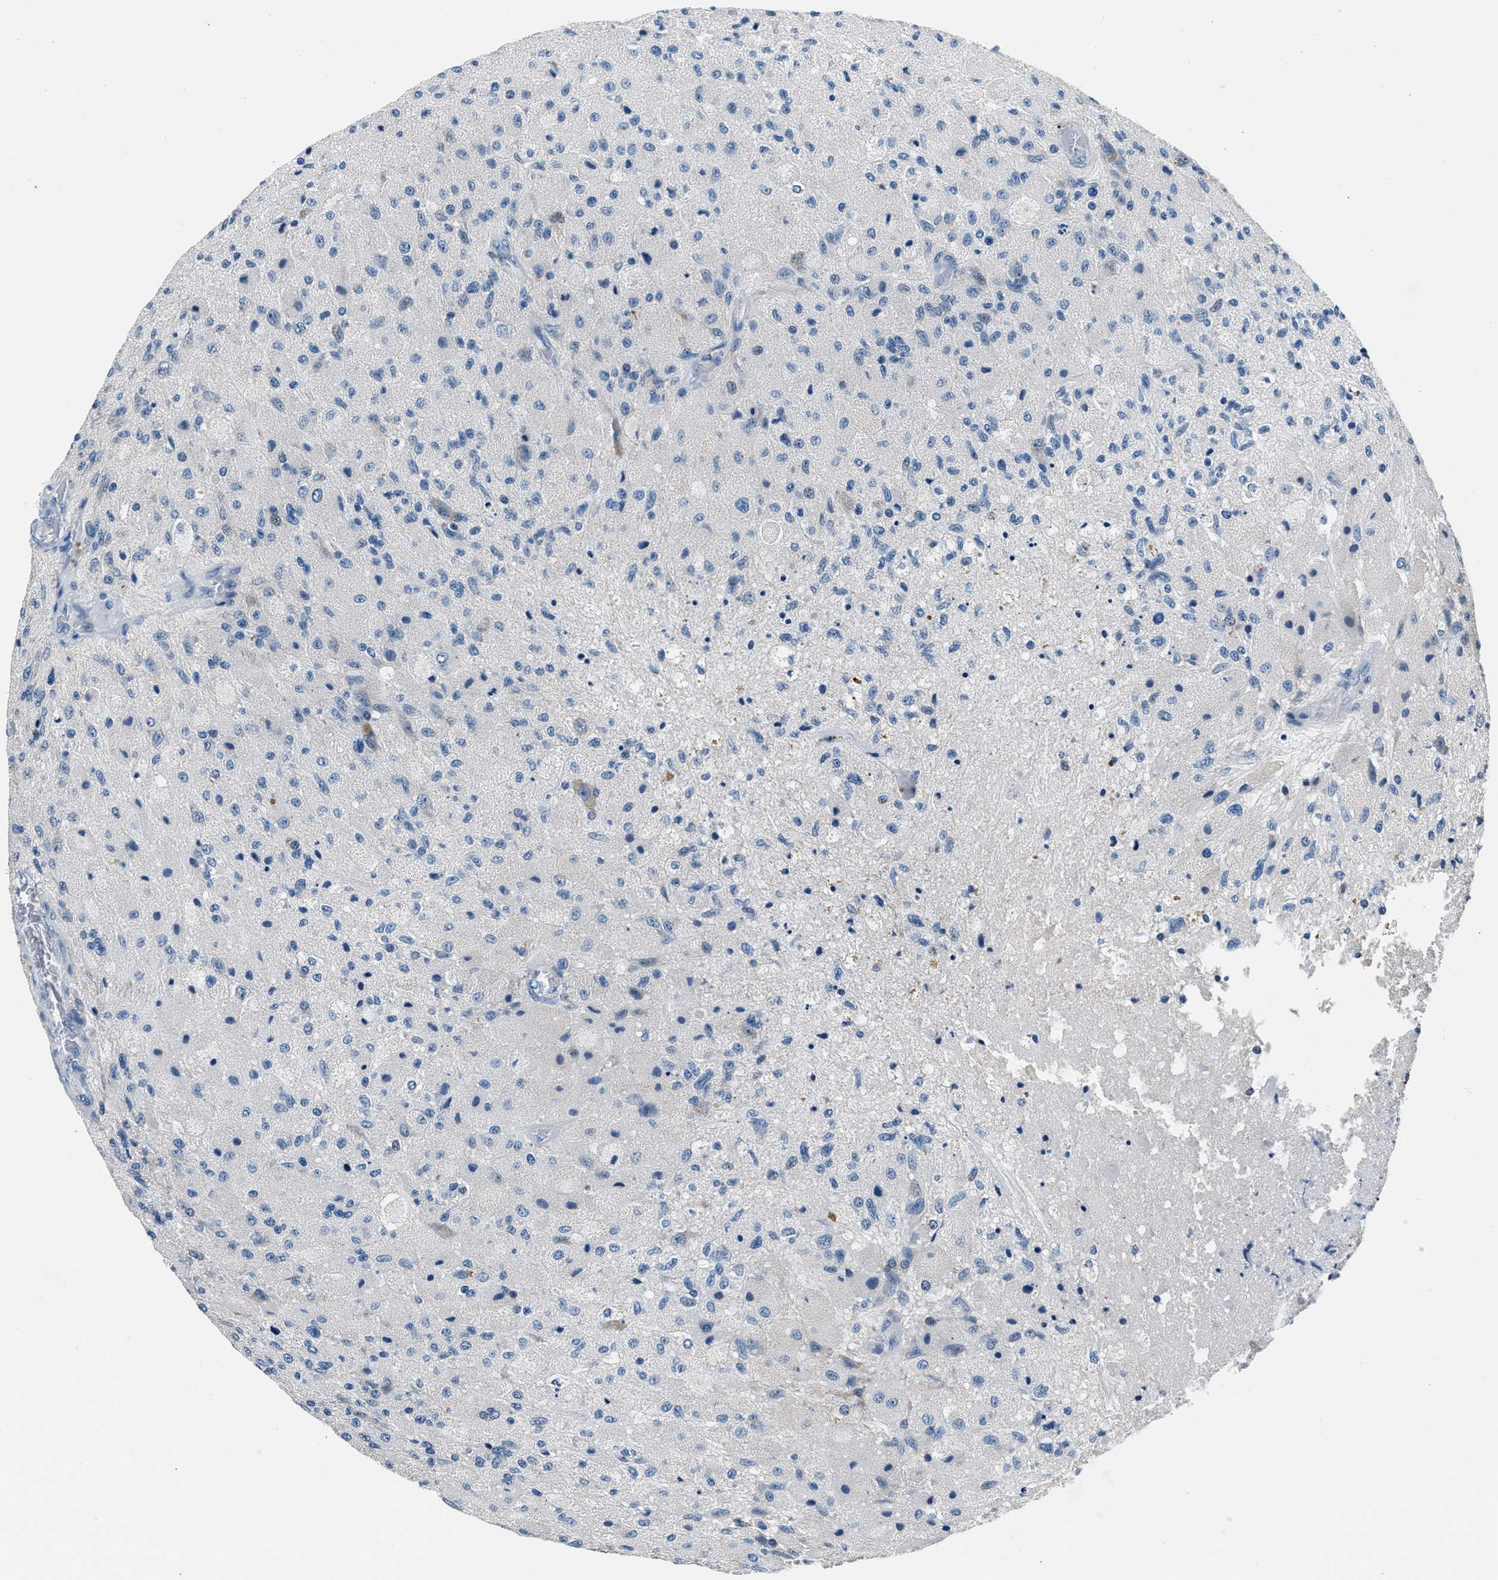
{"staining": {"intensity": "negative", "quantity": "none", "location": "none"}, "tissue": "glioma", "cell_type": "Tumor cells", "image_type": "cancer", "snomed": [{"axis": "morphology", "description": "Normal tissue, NOS"}, {"axis": "morphology", "description": "Glioma, malignant, High grade"}, {"axis": "topography", "description": "Cerebral cortex"}], "caption": "There is no significant staining in tumor cells of malignant glioma (high-grade).", "gene": "DENND6B", "patient": {"sex": "male", "age": 77}}